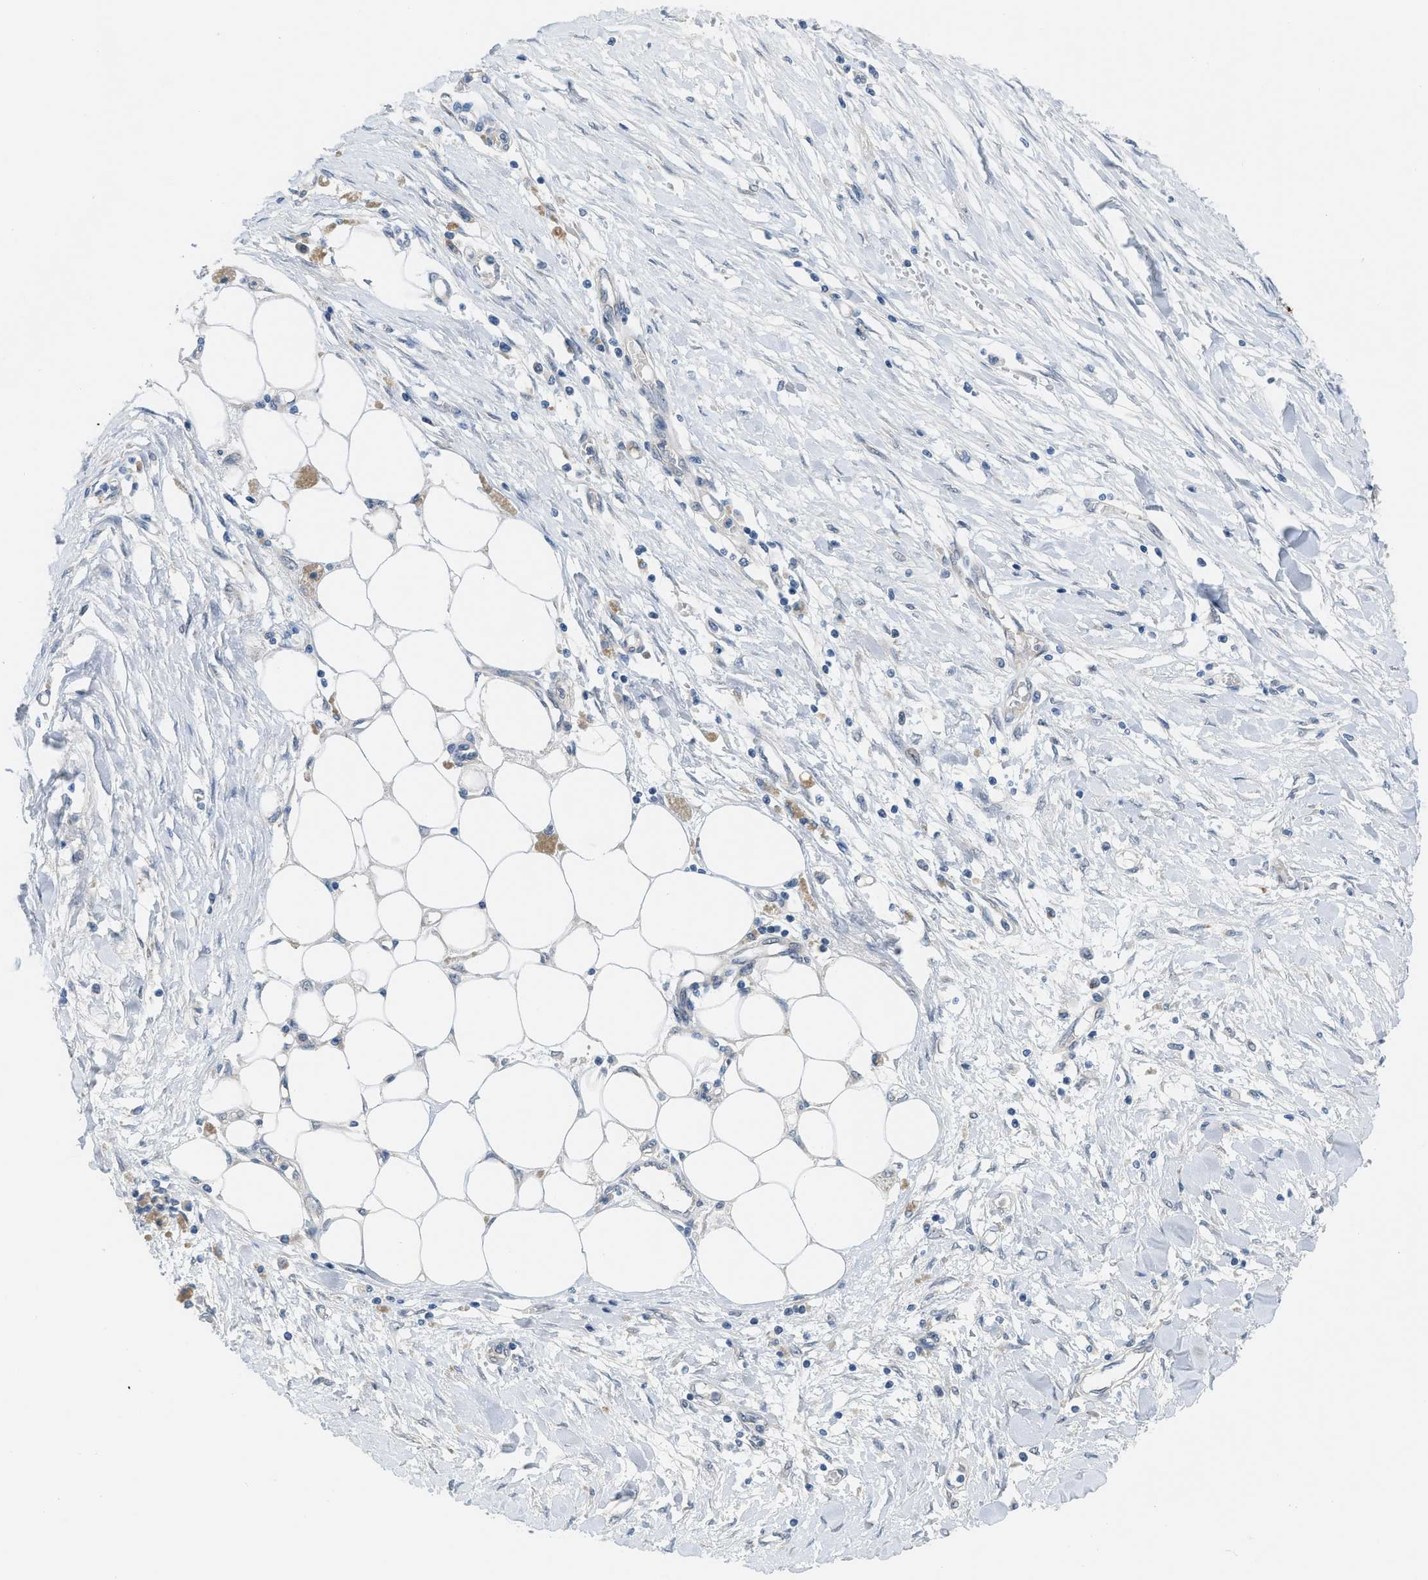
{"staining": {"intensity": "negative", "quantity": "none", "location": "none"}, "tissue": "pancreatic cancer", "cell_type": "Tumor cells", "image_type": "cancer", "snomed": [{"axis": "morphology", "description": "Adenocarcinoma, NOS"}, {"axis": "topography", "description": "Pancreas"}], "caption": "Immunohistochemistry photomicrograph of neoplastic tissue: adenocarcinoma (pancreatic) stained with DAB shows no significant protein expression in tumor cells.", "gene": "TNFAIP1", "patient": {"sex": "female", "age": 70}}